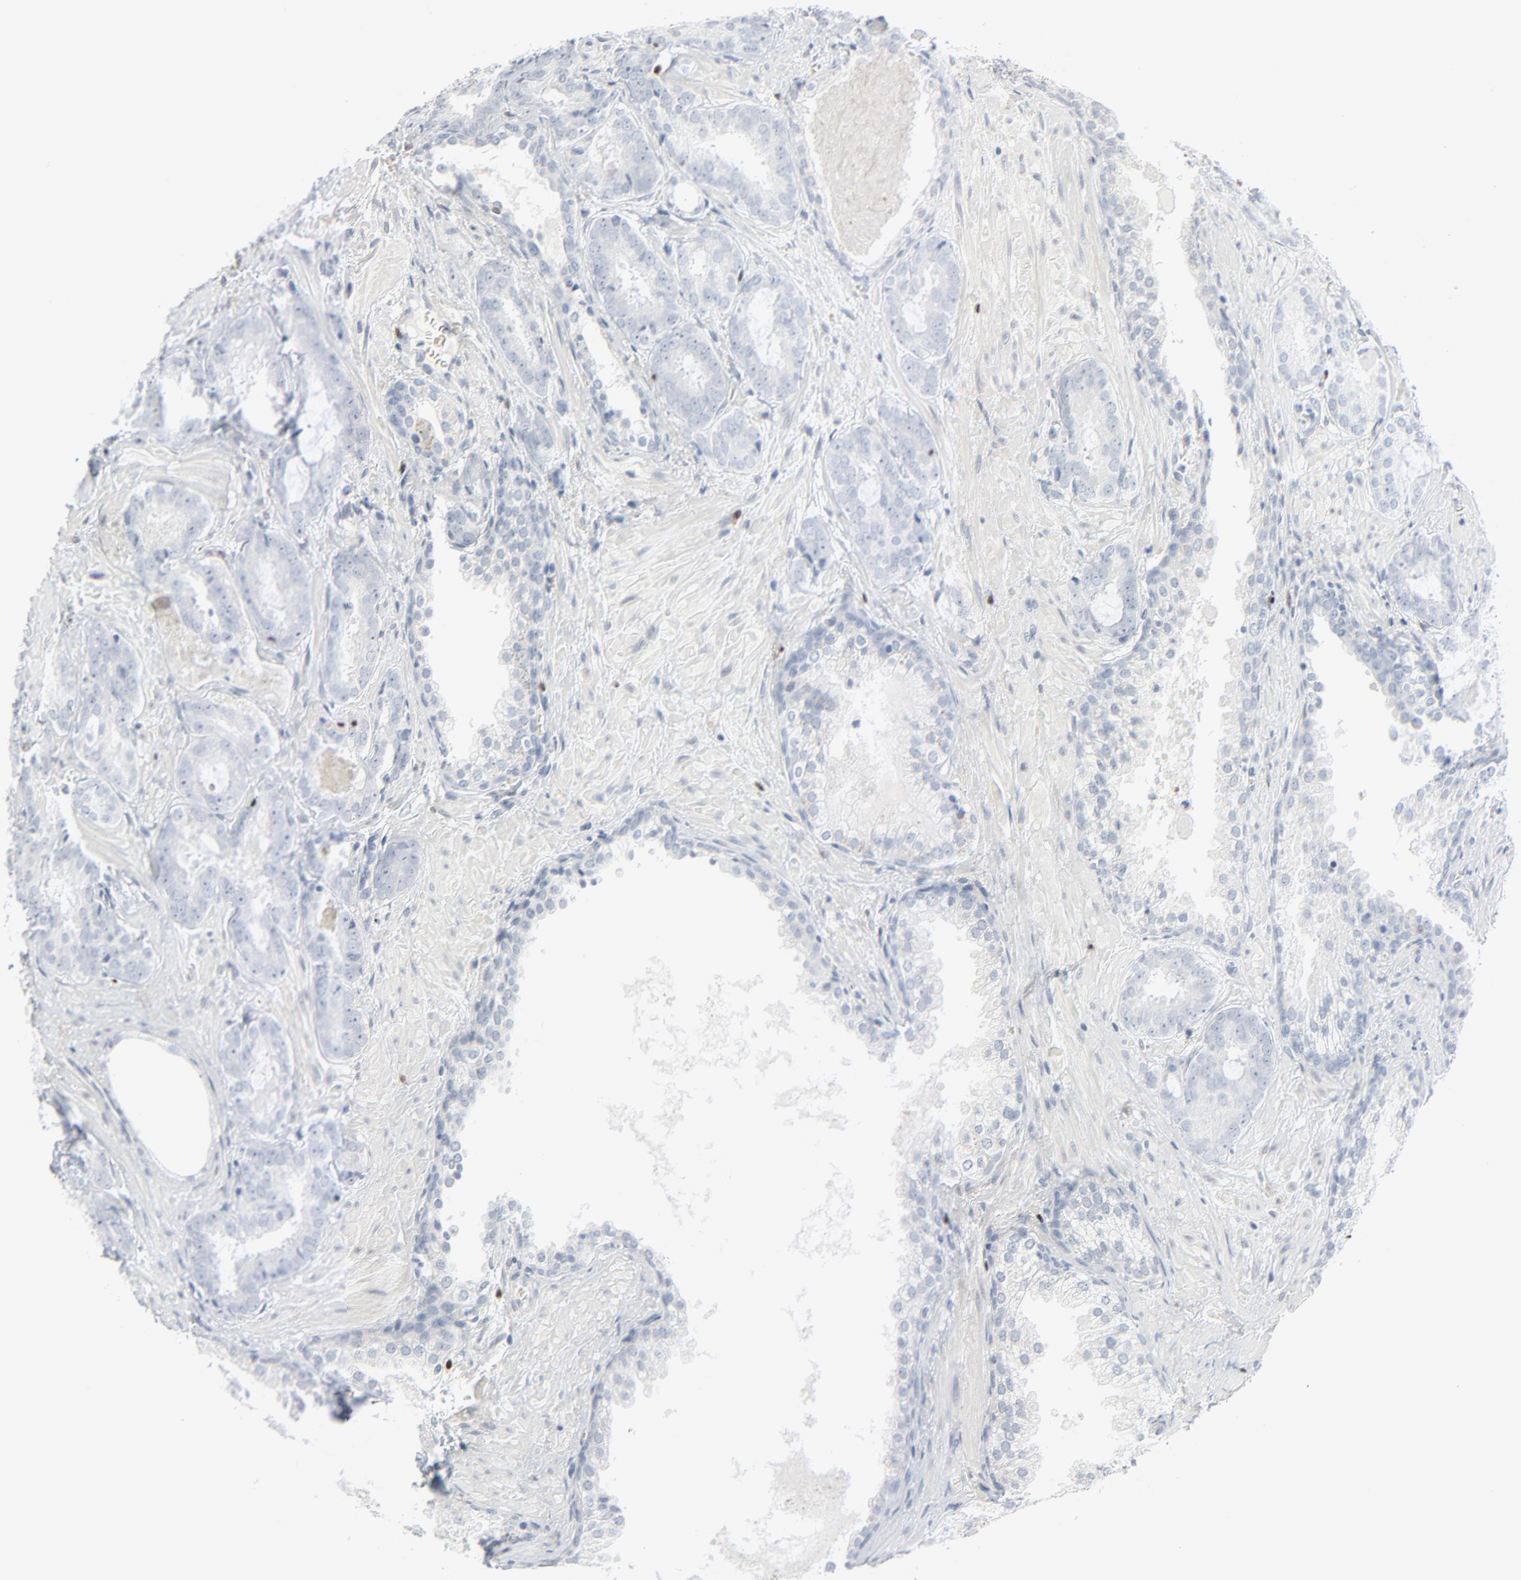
{"staining": {"intensity": "negative", "quantity": "none", "location": "none"}, "tissue": "prostate cancer", "cell_type": "Tumor cells", "image_type": "cancer", "snomed": [{"axis": "morphology", "description": "Adenocarcinoma, High grade"}, {"axis": "topography", "description": "Prostate"}], "caption": "A high-resolution image shows IHC staining of prostate cancer (high-grade adenocarcinoma), which demonstrates no significant staining in tumor cells.", "gene": "MITF", "patient": {"sex": "male", "age": 64}}